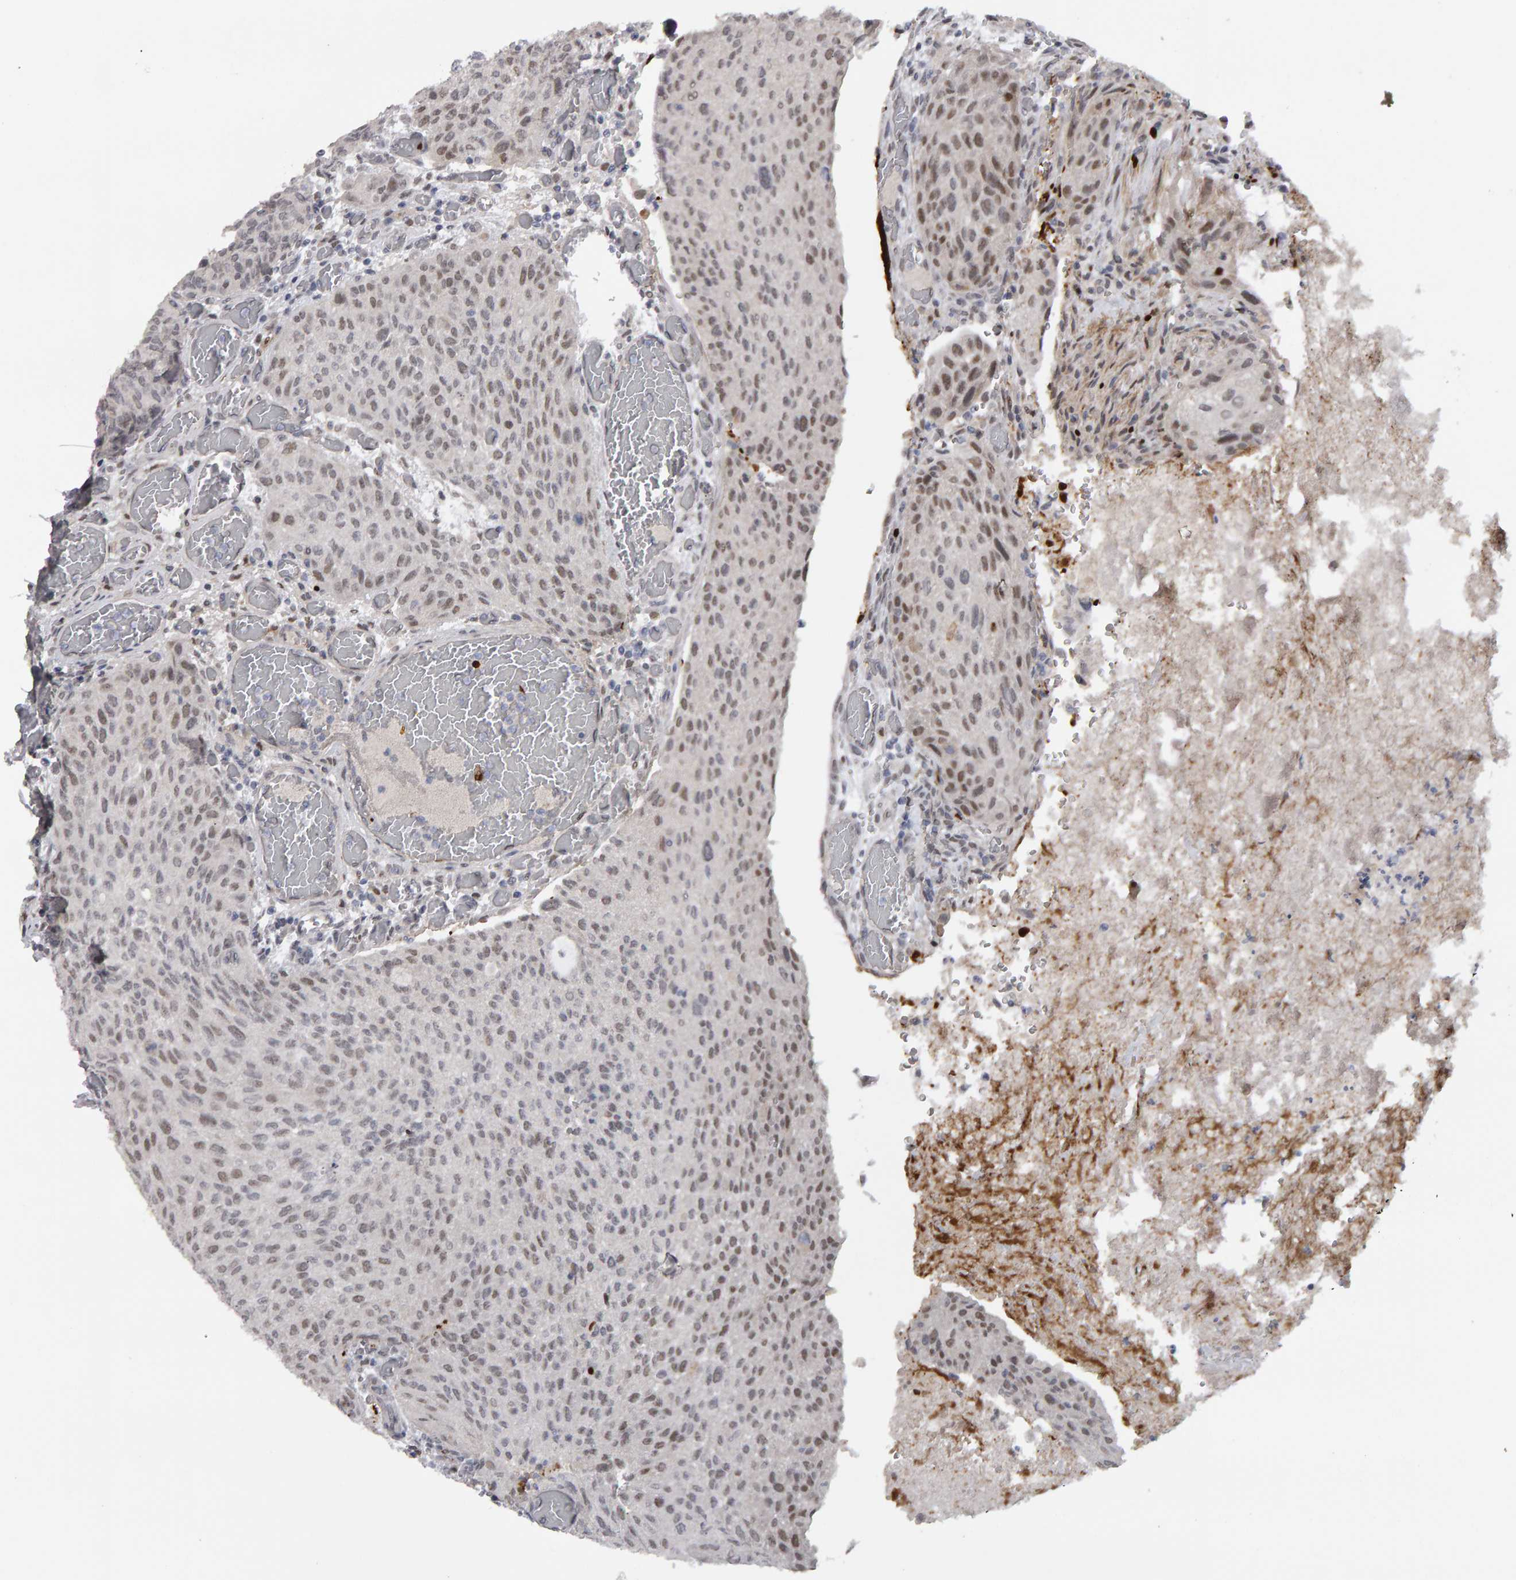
{"staining": {"intensity": "weak", "quantity": ">75%", "location": "nuclear"}, "tissue": "urothelial cancer", "cell_type": "Tumor cells", "image_type": "cancer", "snomed": [{"axis": "morphology", "description": "Urothelial carcinoma, Low grade"}, {"axis": "morphology", "description": "Urothelial carcinoma, High grade"}, {"axis": "topography", "description": "Urinary bladder"}], "caption": "Tumor cells demonstrate low levels of weak nuclear expression in approximately >75% of cells in urothelial cancer.", "gene": "IPO8", "patient": {"sex": "male", "age": 35}}